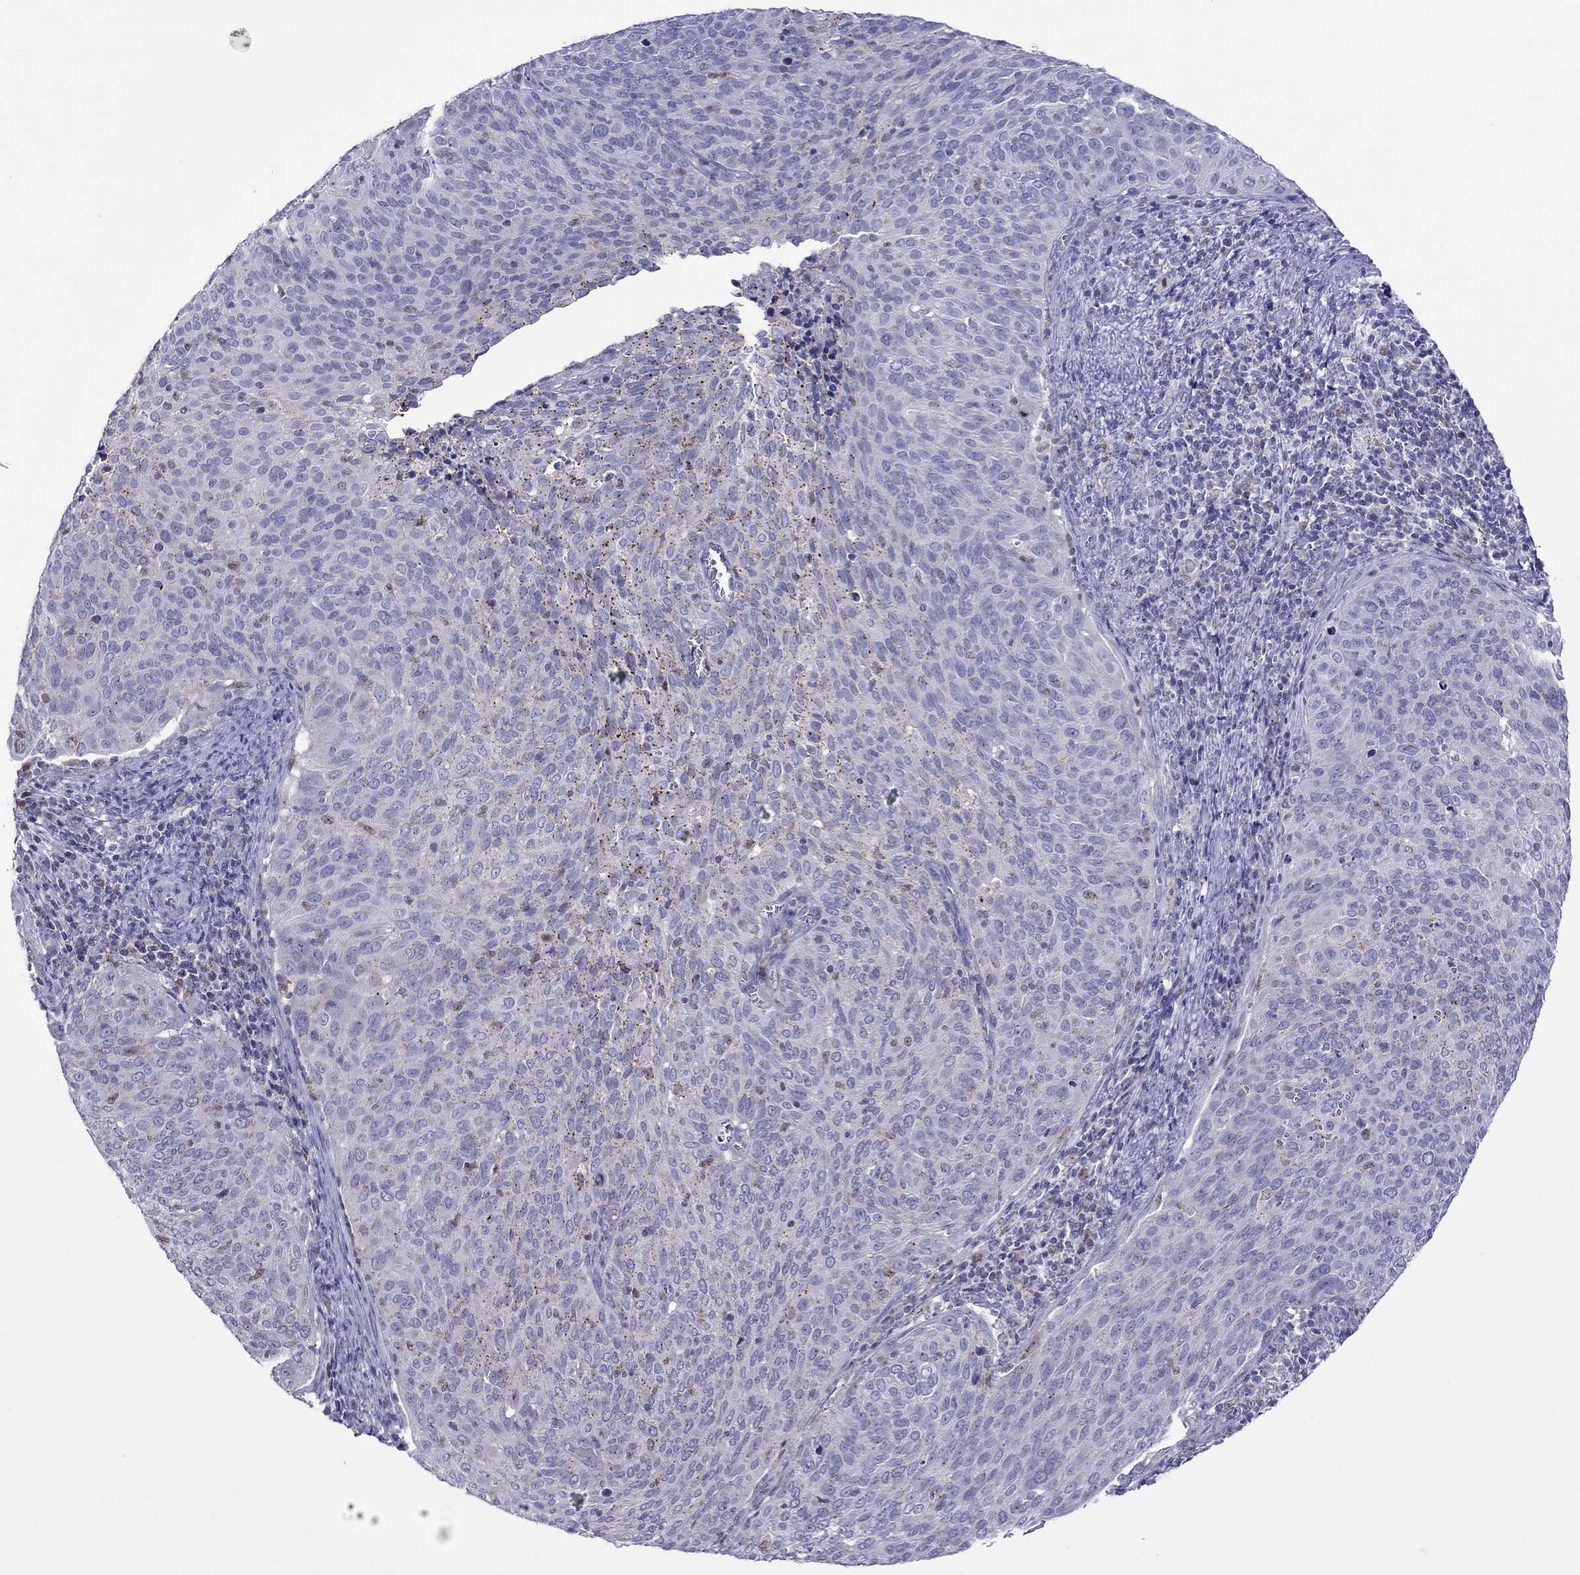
{"staining": {"intensity": "moderate", "quantity": "<25%", "location": "cytoplasmic/membranous"}, "tissue": "cervical cancer", "cell_type": "Tumor cells", "image_type": "cancer", "snomed": [{"axis": "morphology", "description": "Squamous cell carcinoma, NOS"}, {"axis": "topography", "description": "Cervix"}], "caption": "Moderate cytoplasmic/membranous protein positivity is identified in approximately <25% of tumor cells in squamous cell carcinoma (cervical).", "gene": "MPZ", "patient": {"sex": "female", "age": 39}}